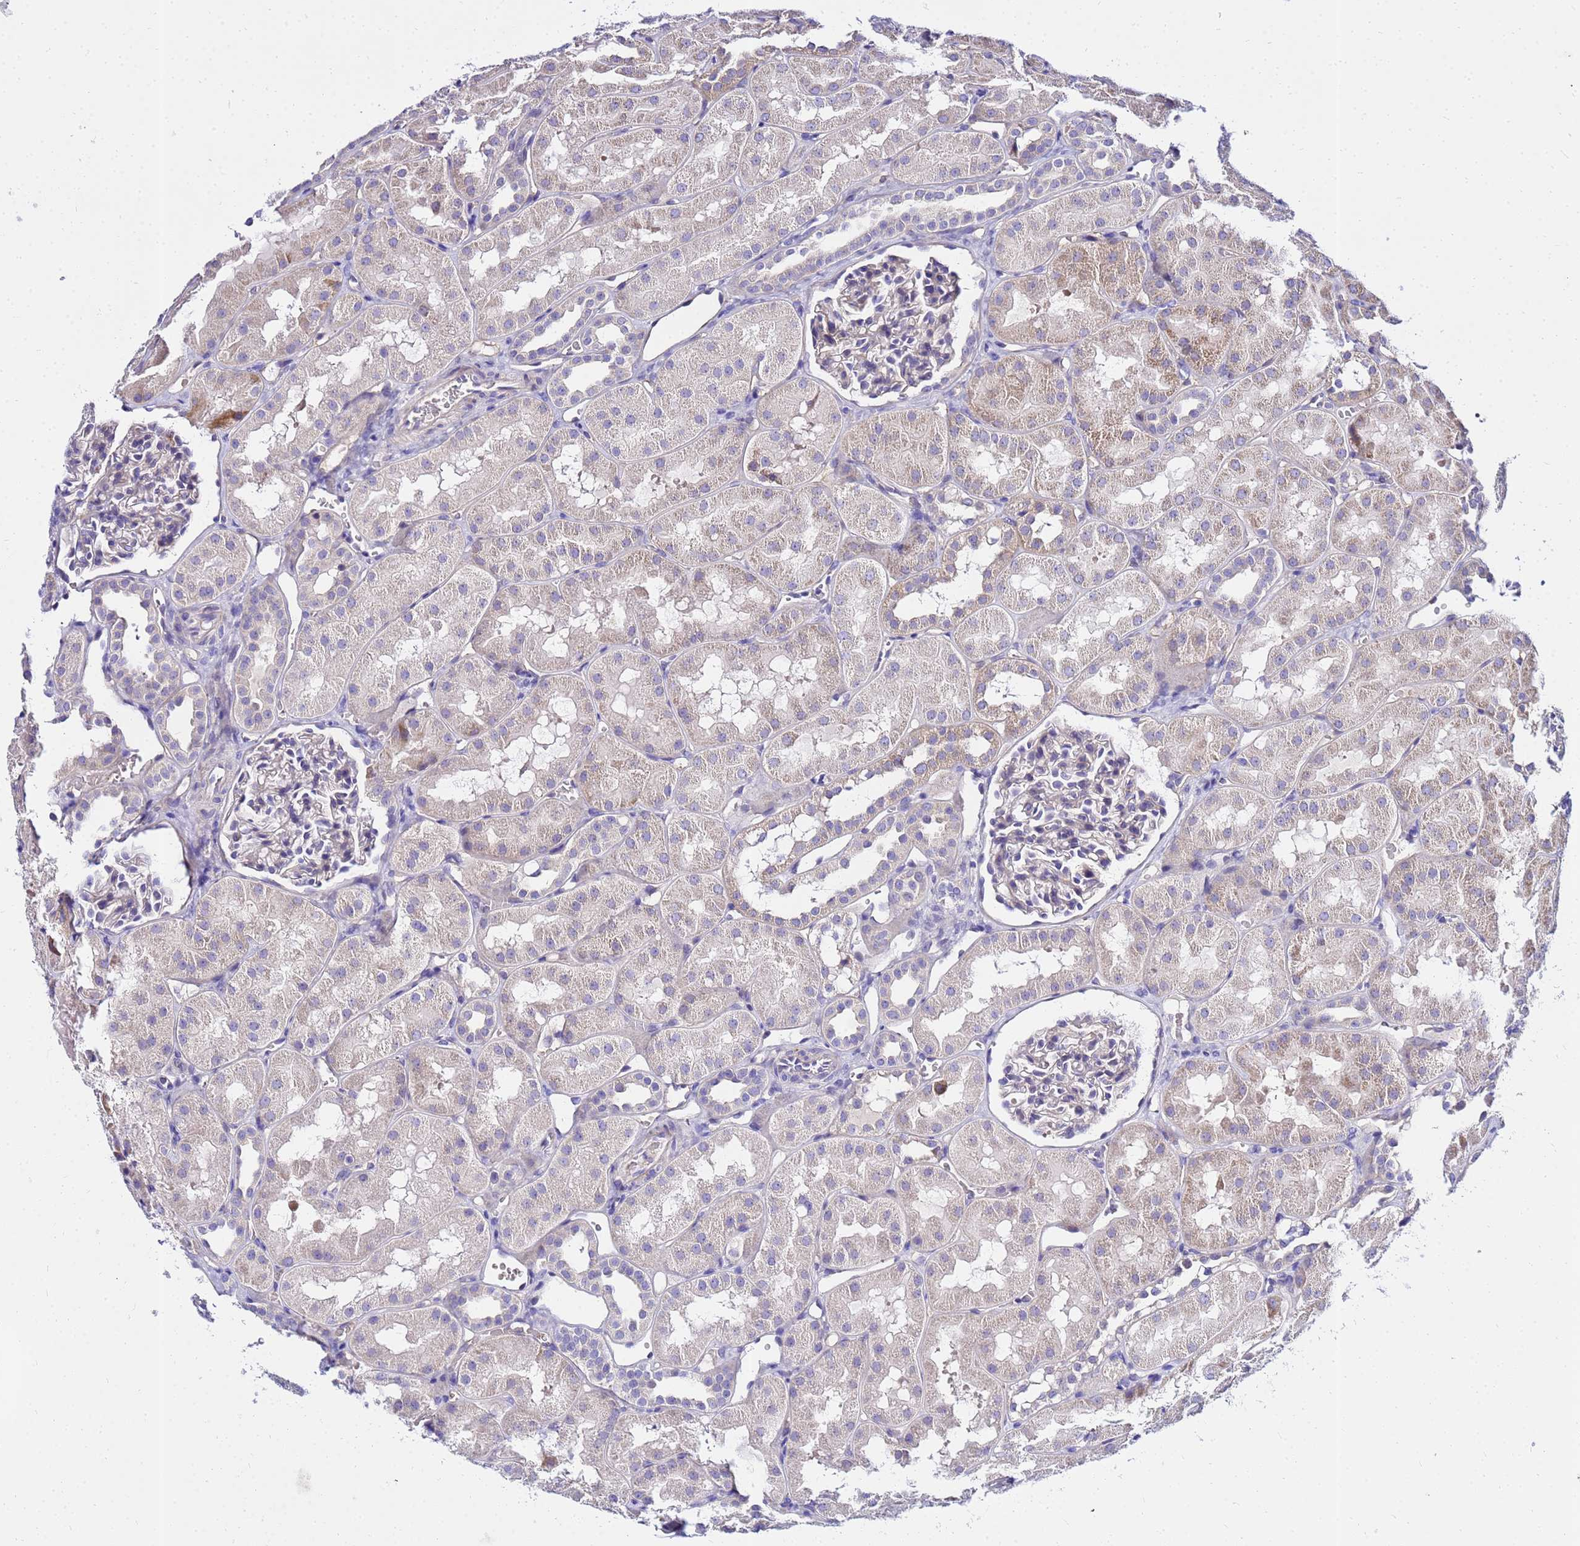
{"staining": {"intensity": "negative", "quantity": "none", "location": "none"}, "tissue": "kidney", "cell_type": "Cells in glomeruli", "image_type": "normal", "snomed": [{"axis": "morphology", "description": "Normal tissue, NOS"}, {"axis": "topography", "description": "Kidney"}, {"axis": "topography", "description": "Urinary bladder"}], "caption": "A photomicrograph of human kidney is negative for staining in cells in glomeruli. The staining is performed using DAB (3,3'-diaminobenzidine) brown chromogen with nuclei counter-stained in using hematoxylin.", "gene": "HERC5", "patient": {"sex": "male", "age": 16}}